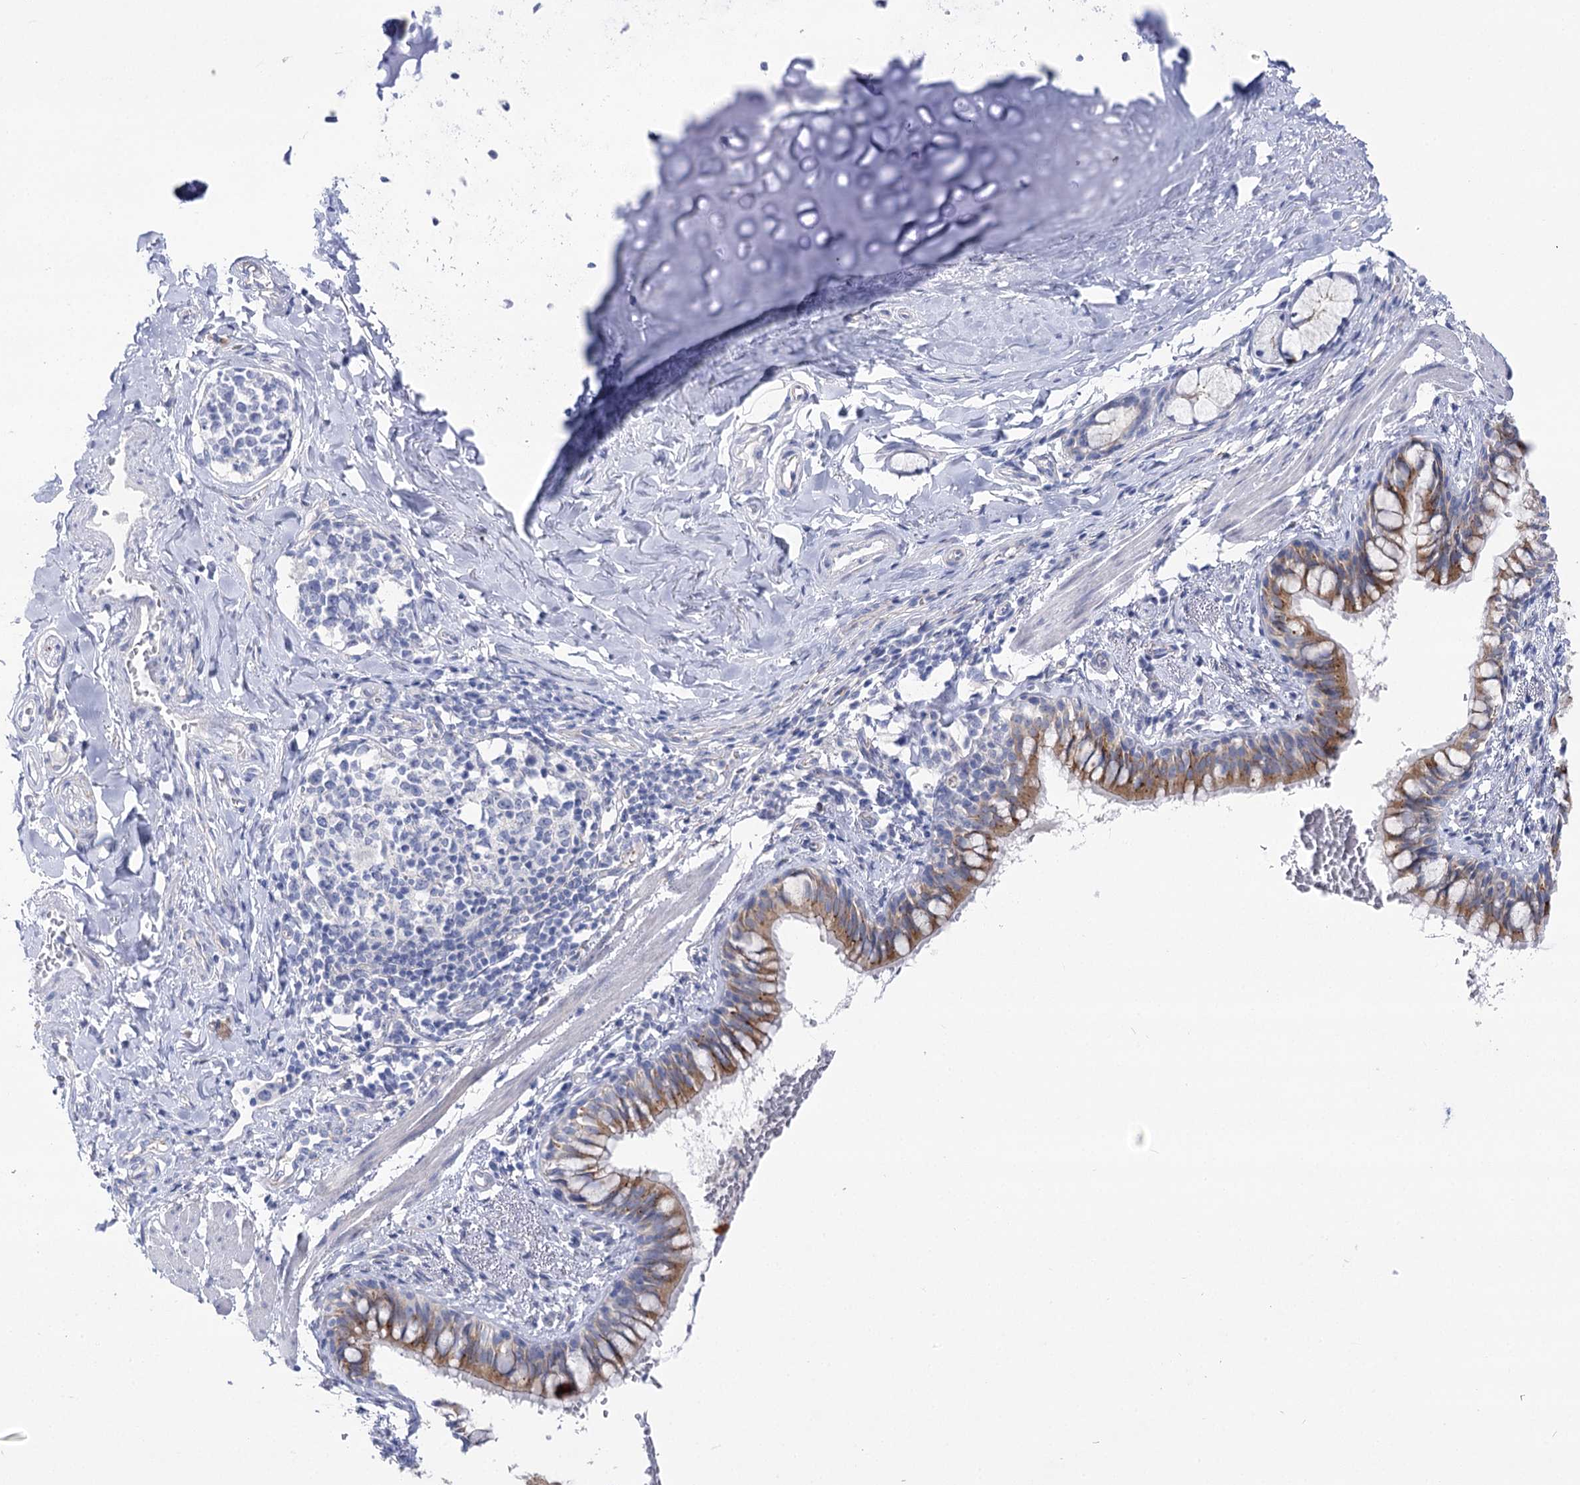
{"staining": {"intensity": "moderate", "quantity": ">75%", "location": "cytoplasmic/membranous"}, "tissue": "bronchus", "cell_type": "Respiratory epithelial cells", "image_type": "normal", "snomed": [{"axis": "morphology", "description": "Normal tissue, NOS"}, {"axis": "topography", "description": "Cartilage tissue"}, {"axis": "topography", "description": "Bronchus"}], "caption": "A histopathology image of human bronchus stained for a protein reveals moderate cytoplasmic/membranous brown staining in respiratory epithelial cells. Using DAB (brown) and hematoxylin (blue) stains, captured at high magnification using brightfield microscopy.", "gene": "NRAP", "patient": {"sex": "female", "age": 36}}